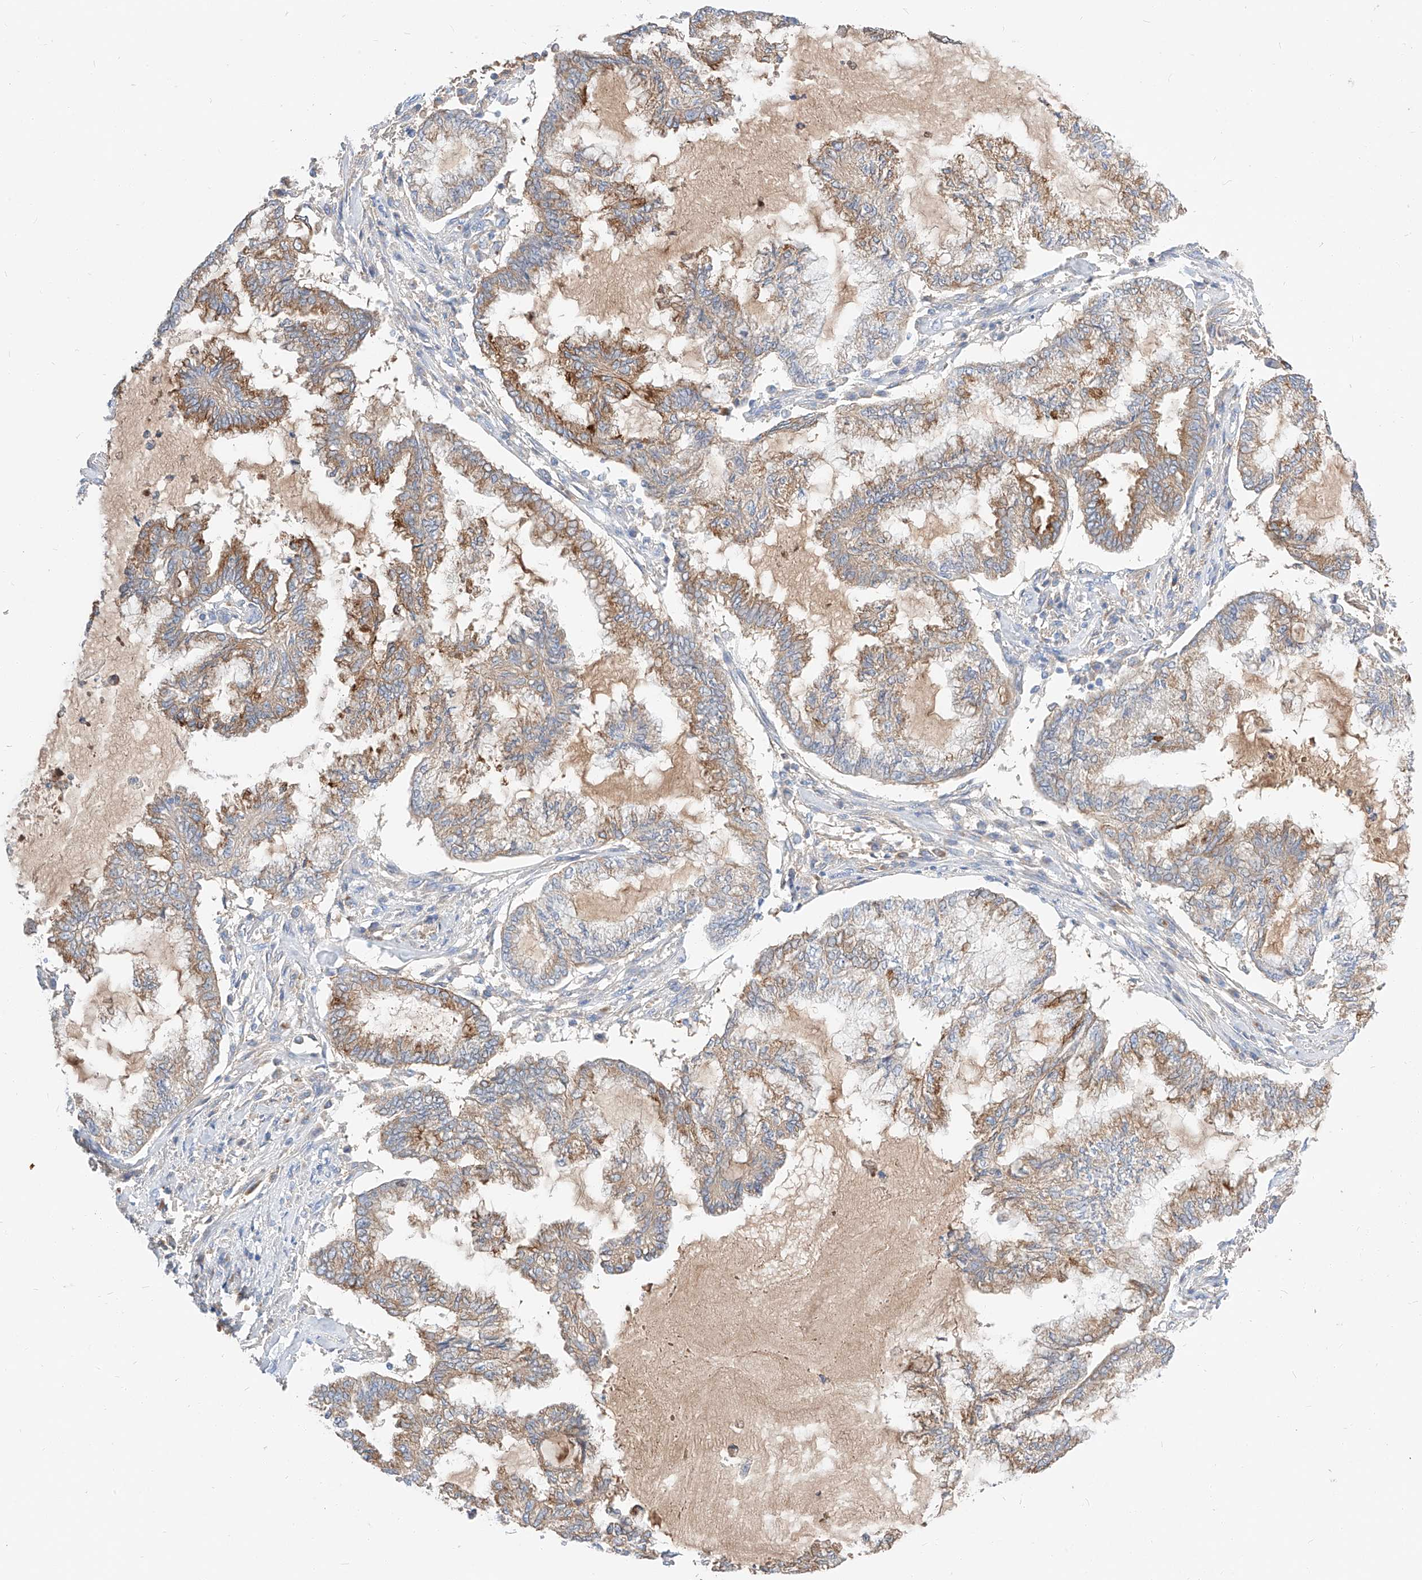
{"staining": {"intensity": "moderate", "quantity": ">75%", "location": "cytoplasmic/membranous"}, "tissue": "endometrial cancer", "cell_type": "Tumor cells", "image_type": "cancer", "snomed": [{"axis": "morphology", "description": "Adenocarcinoma, NOS"}, {"axis": "topography", "description": "Endometrium"}], "caption": "Human endometrial adenocarcinoma stained with a brown dye demonstrates moderate cytoplasmic/membranous positive expression in about >75% of tumor cells.", "gene": "MAP7", "patient": {"sex": "female", "age": 86}}